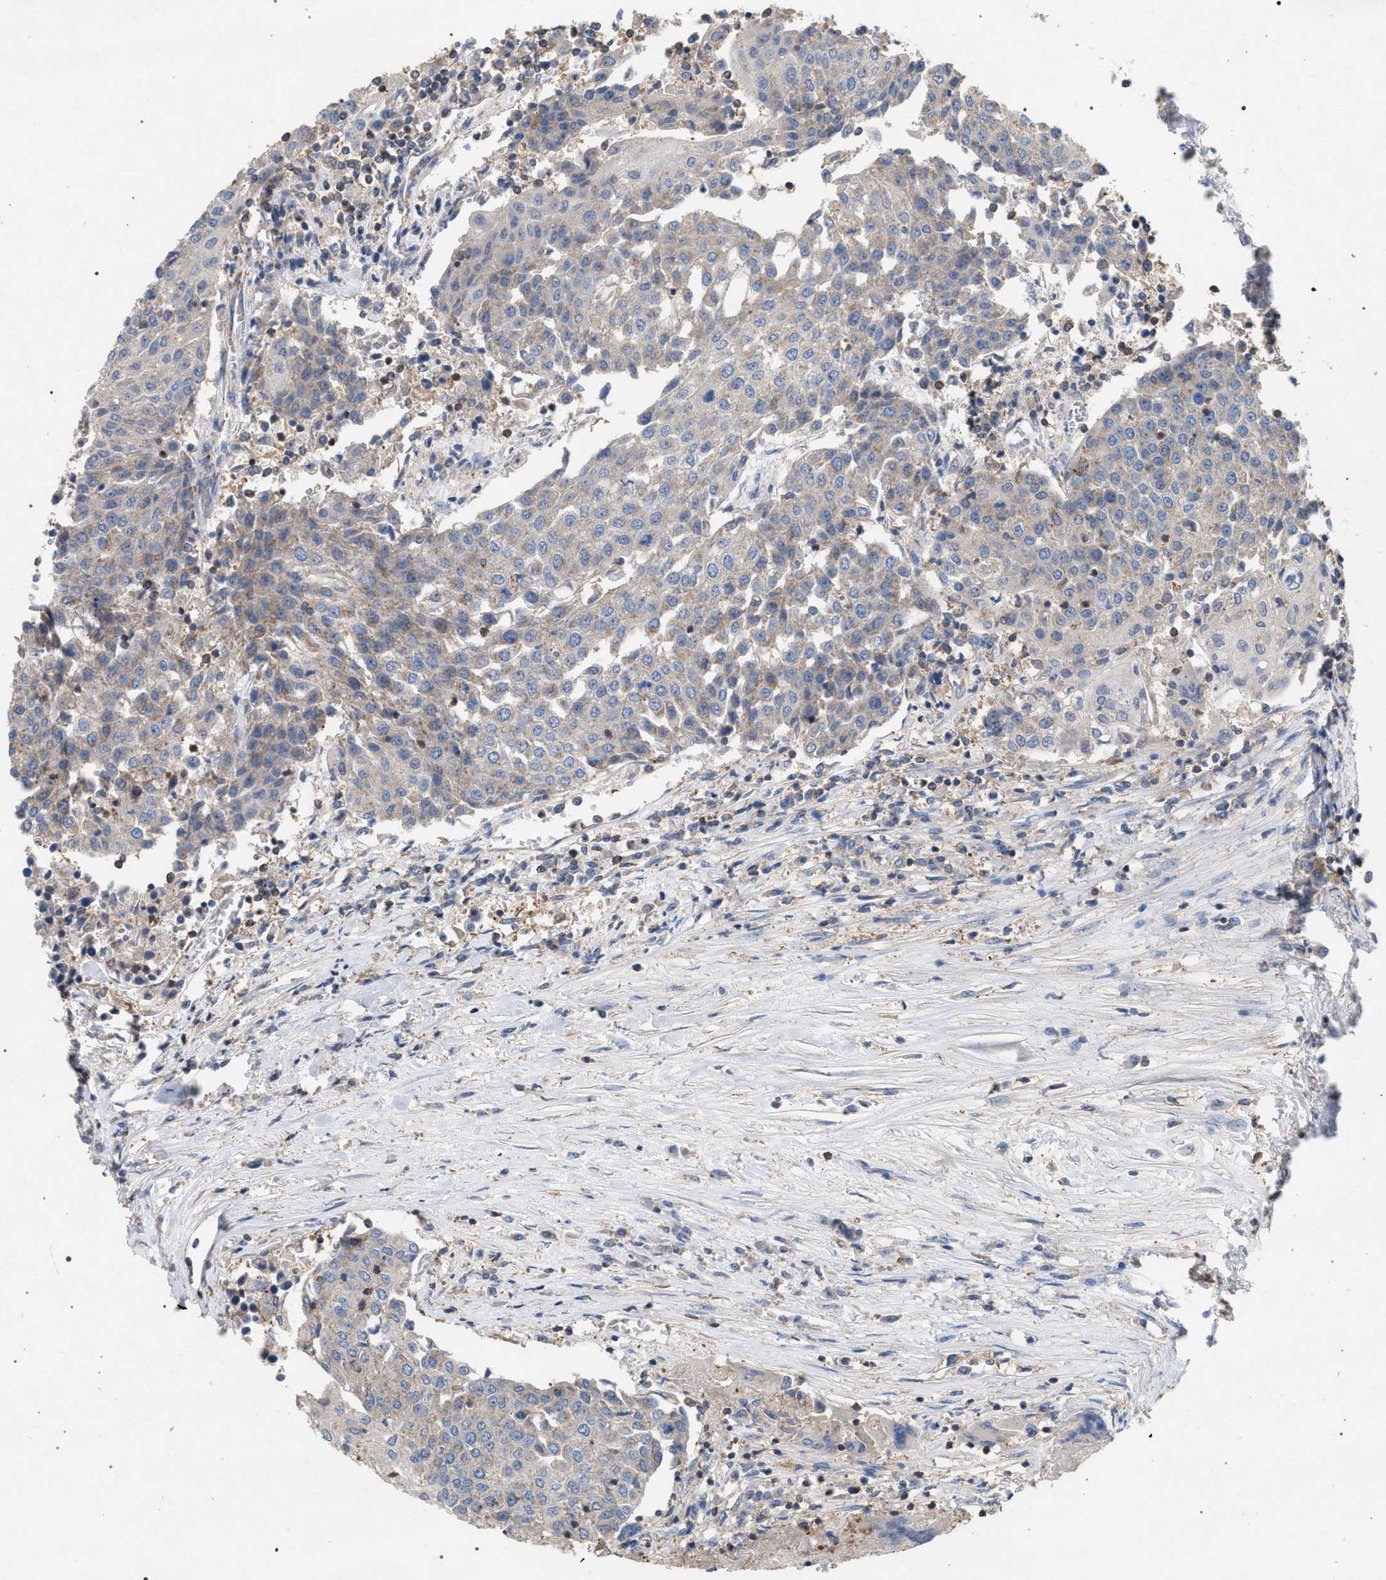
{"staining": {"intensity": "weak", "quantity": "<25%", "location": "cytoplasmic/membranous"}, "tissue": "urothelial cancer", "cell_type": "Tumor cells", "image_type": "cancer", "snomed": [{"axis": "morphology", "description": "Urothelial carcinoma, High grade"}, {"axis": "topography", "description": "Urinary bladder"}], "caption": "This photomicrograph is of urothelial cancer stained with immunohistochemistry (IHC) to label a protein in brown with the nuclei are counter-stained blue. There is no expression in tumor cells. Nuclei are stained in blue.", "gene": "VPS13A", "patient": {"sex": "female", "age": 85}}